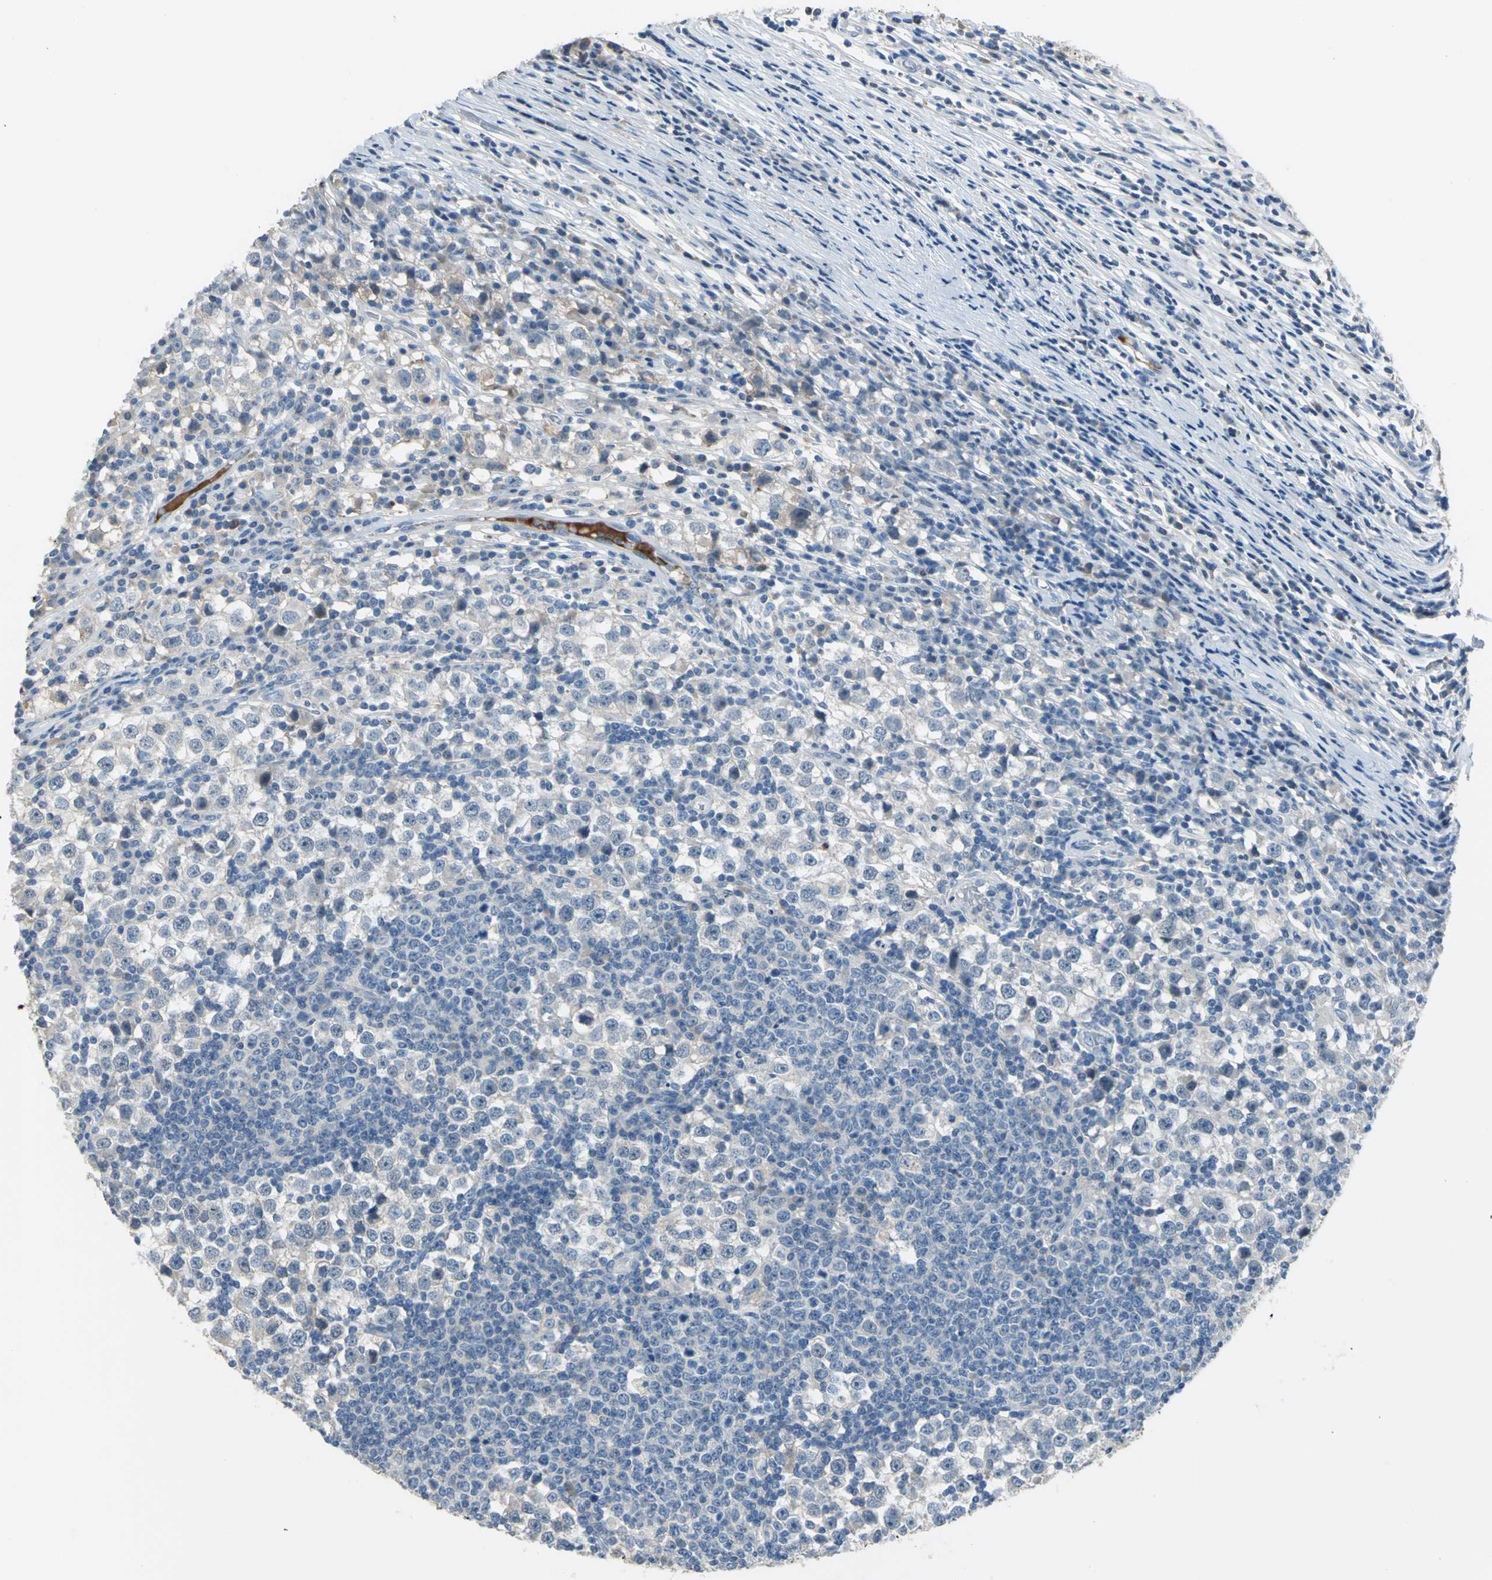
{"staining": {"intensity": "negative", "quantity": "none", "location": "none"}, "tissue": "testis cancer", "cell_type": "Tumor cells", "image_type": "cancer", "snomed": [{"axis": "morphology", "description": "Seminoma, NOS"}, {"axis": "topography", "description": "Testis"}], "caption": "An IHC histopathology image of seminoma (testis) is shown. There is no staining in tumor cells of seminoma (testis).", "gene": "ZIC1", "patient": {"sex": "male", "age": 65}}